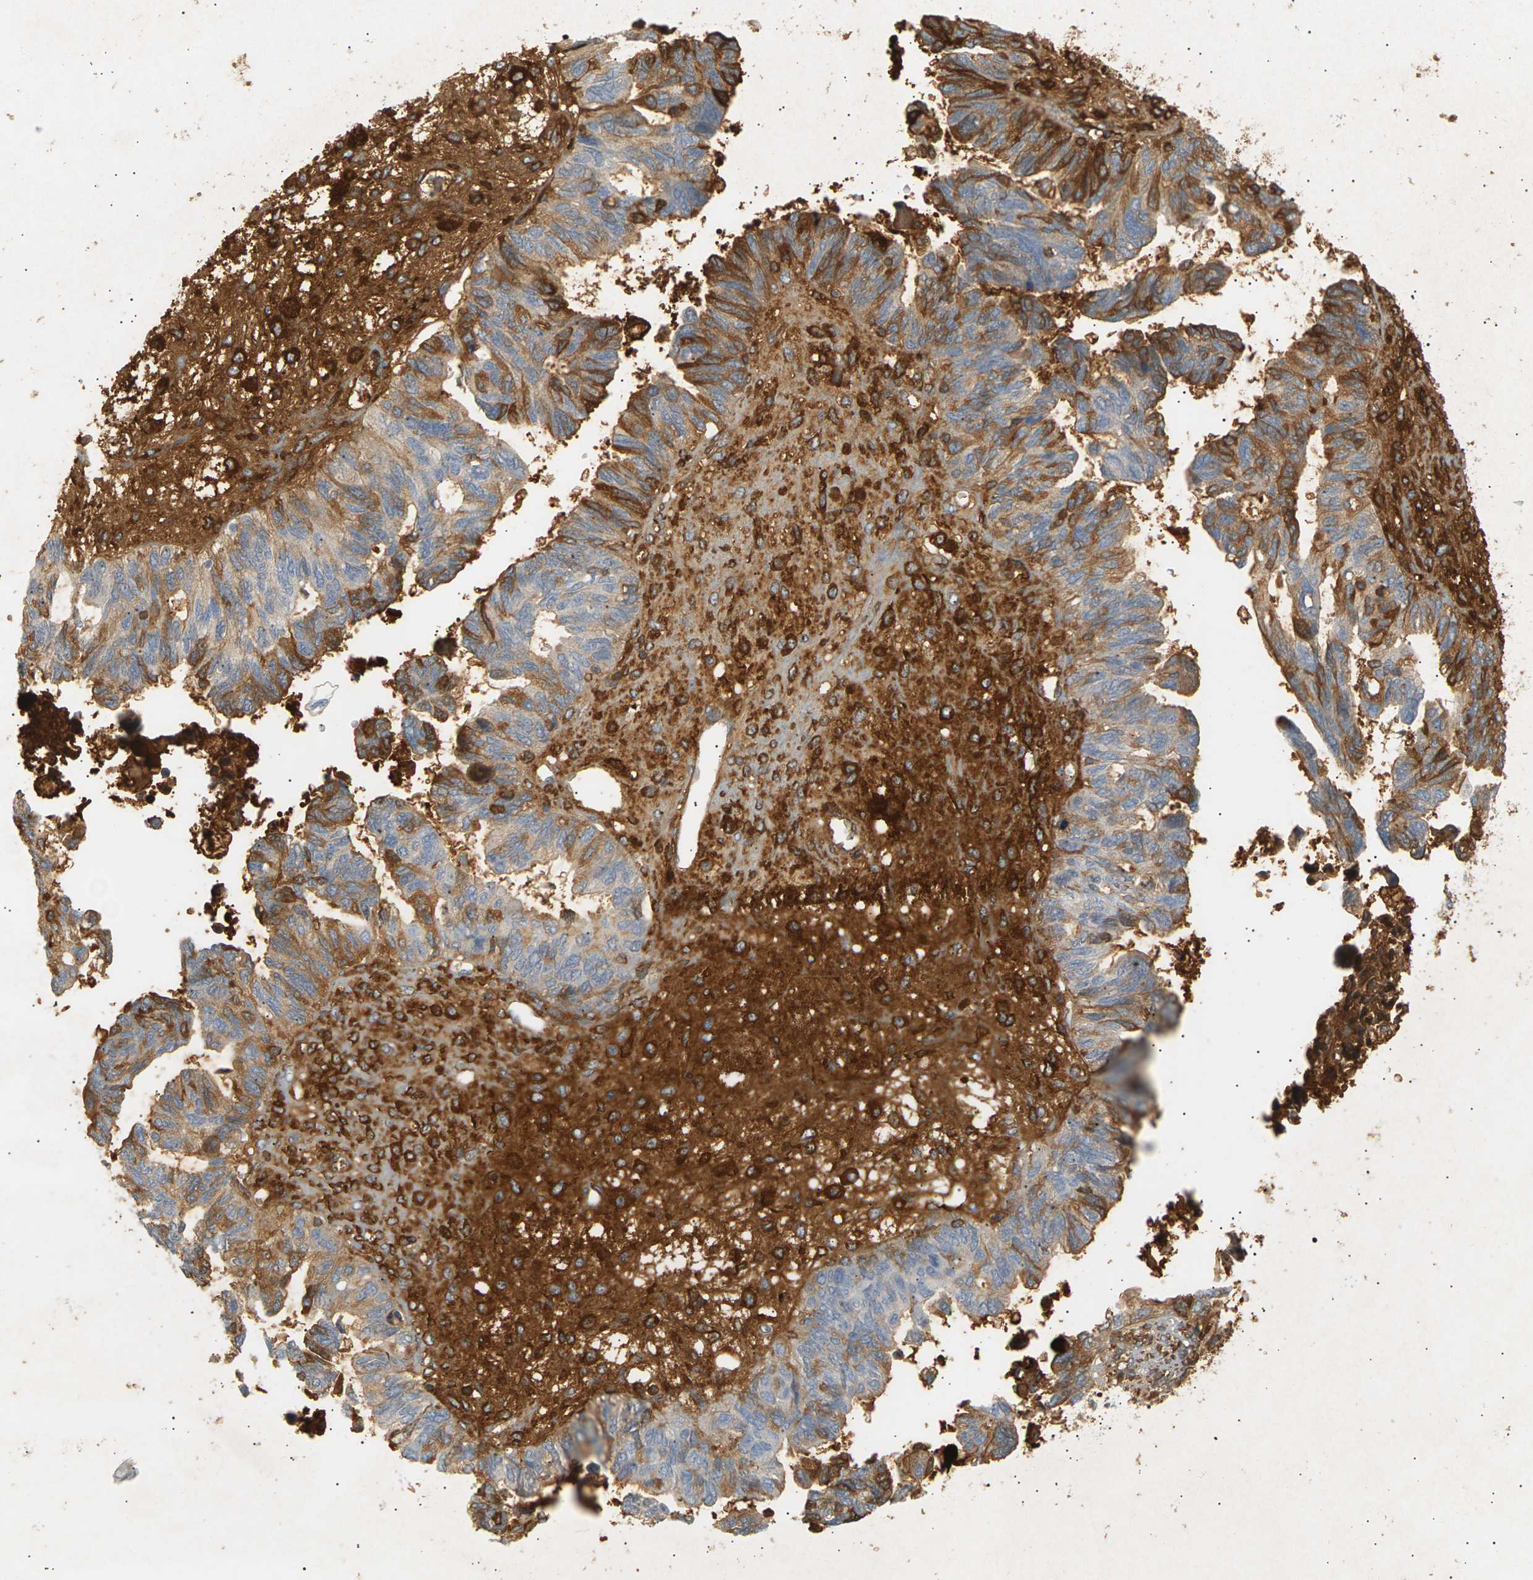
{"staining": {"intensity": "moderate", "quantity": "<25%", "location": "cytoplasmic/membranous"}, "tissue": "ovarian cancer", "cell_type": "Tumor cells", "image_type": "cancer", "snomed": [{"axis": "morphology", "description": "Cystadenocarcinoma, serous, NOS"}, {"axis": "topography", "description": "Ovary"}], "caption": "Ovarian serous cystadenocarcinoma stained with a brown dye shows moderate cytoplasmic/membranous positive positivity in about <25% of tumor cells.", "gene": "IGLC3", "patient": {"sex": "female", "age": 79}}